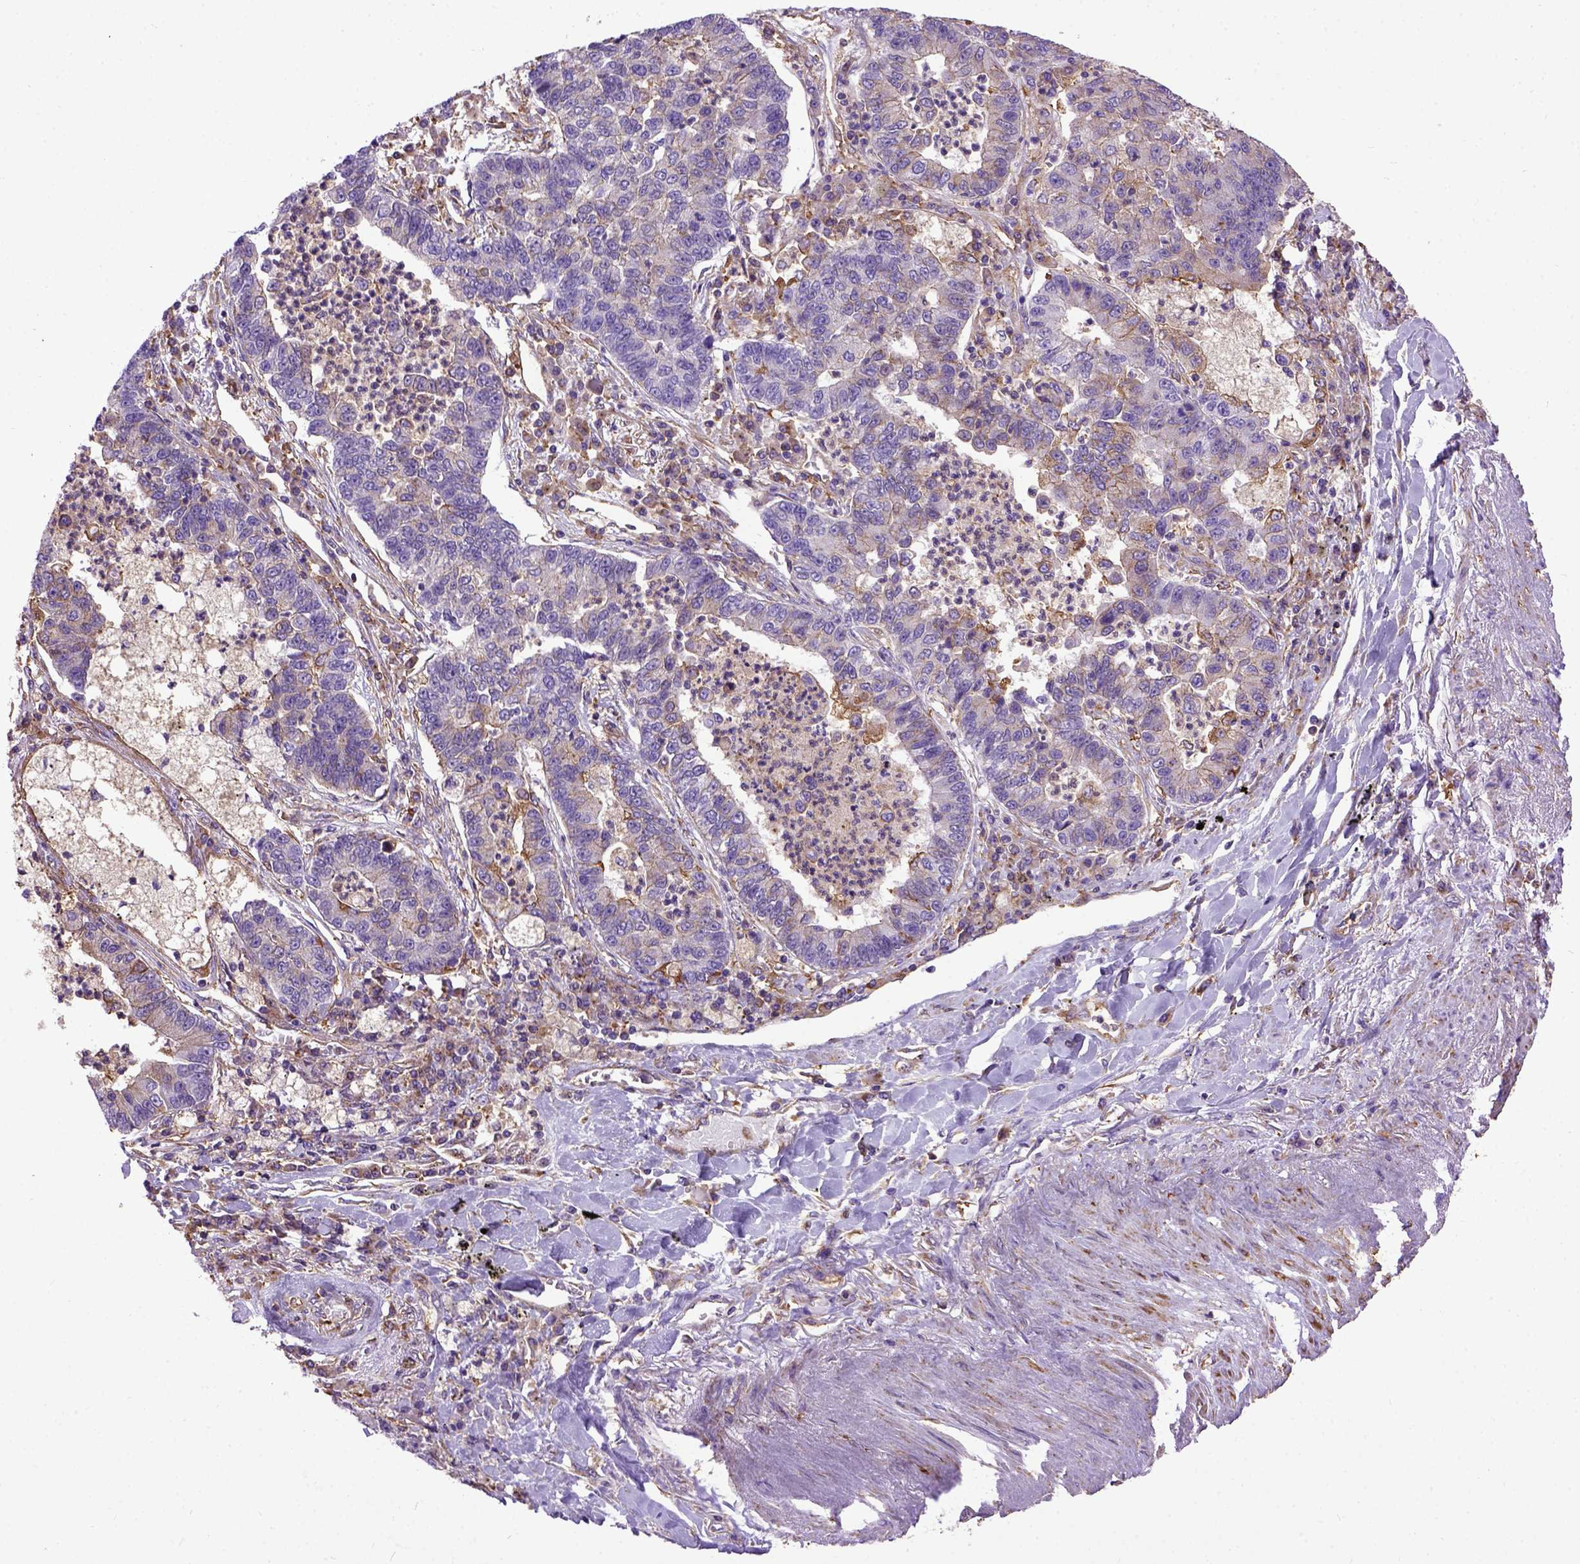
{"staining": {"intensity": "weak", "quantity": "<25%", "location": "cytoplasmic/membranous"}, "tissue": "lung cancer", "cell_type": "Tumor cells", "image_type": "cancer", "snomed": [{"axis": "morphology", "description": "Adenocarcinoma, NOS"}, {"axis": "topography", "description": "Lung"}], "caption": "There is no significant positivity in tumor cells of lung cancer (adenocarcinoma). (DAB (3,3'-diaminobenzidine) immunohistochemistry (IHC), high magnification).", "gene": "MVP", "patient": {"sex": "female", "age": 57}}